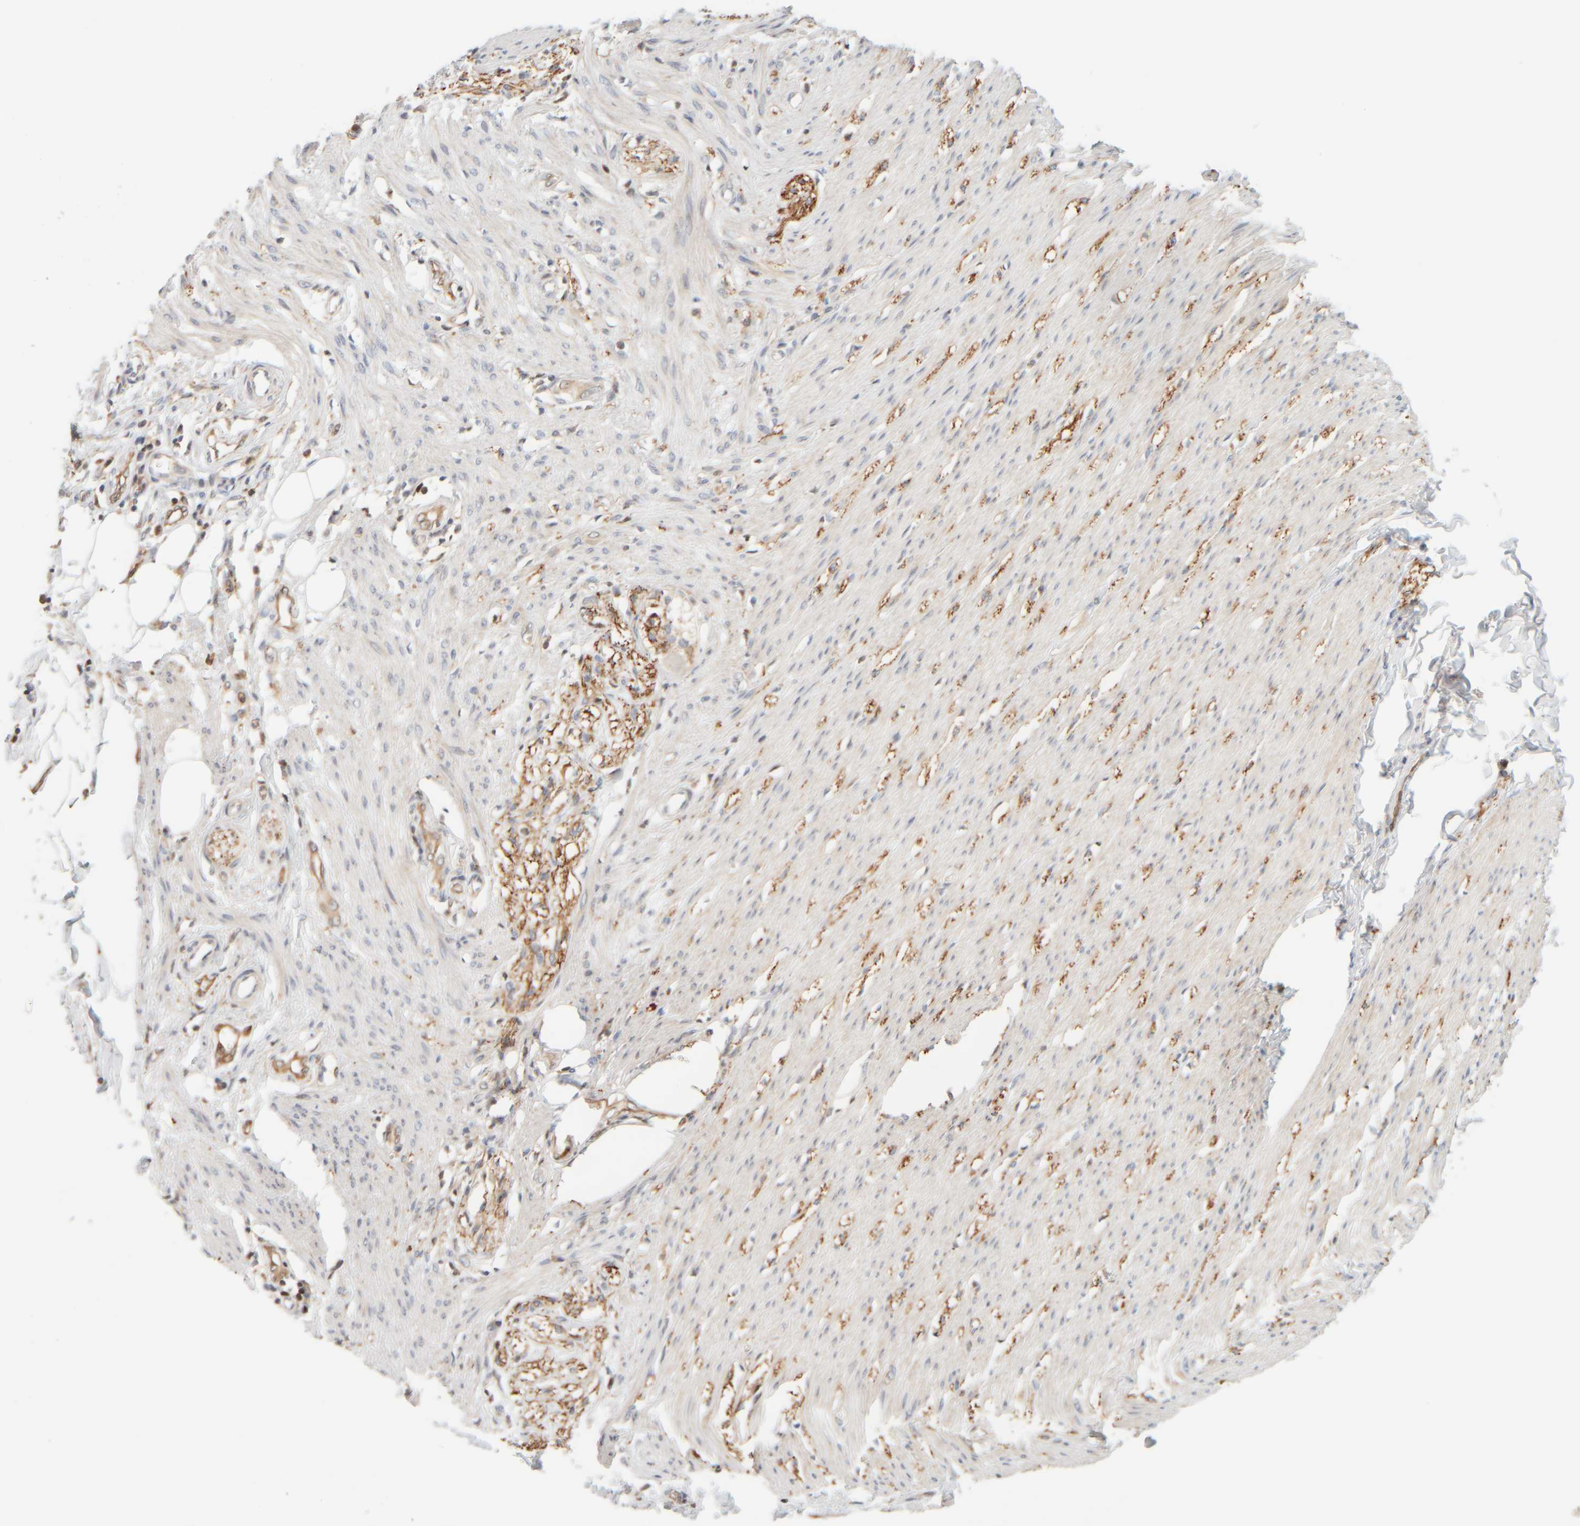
{"staining": {"intensity": "weak", "quantity": "25%-75%", "location": "cytoplasmic/membranous"}, "tissue": "smooth muscle", "cell_type": "Smooth muscle cells", "image_type": "normal", "snomed": [{"axis": "morphology", "description": "Normal tissue, NOS"}, {"axis": "morphology", "description": "Adenocarcinoma, NOS"}, {"axis": "topography", "description": "Smooth muscle"}, {"axis": "topography", "description": "Colon"}], "caption": "Protein analysis of benign smooth muscle demonstrates weak cytoplasmic/membranous positivity in about 25%-75% of smooth muscle cells. The staining was performed using DAB (3,3'-diaminobenzidine) to visualize the protein expression in brown, while the nuclei were stained in blue with hematoxylin (Magnification: 20x).", "gene": "AARSD1", "patient": {"sex": "male", "age": 14}}